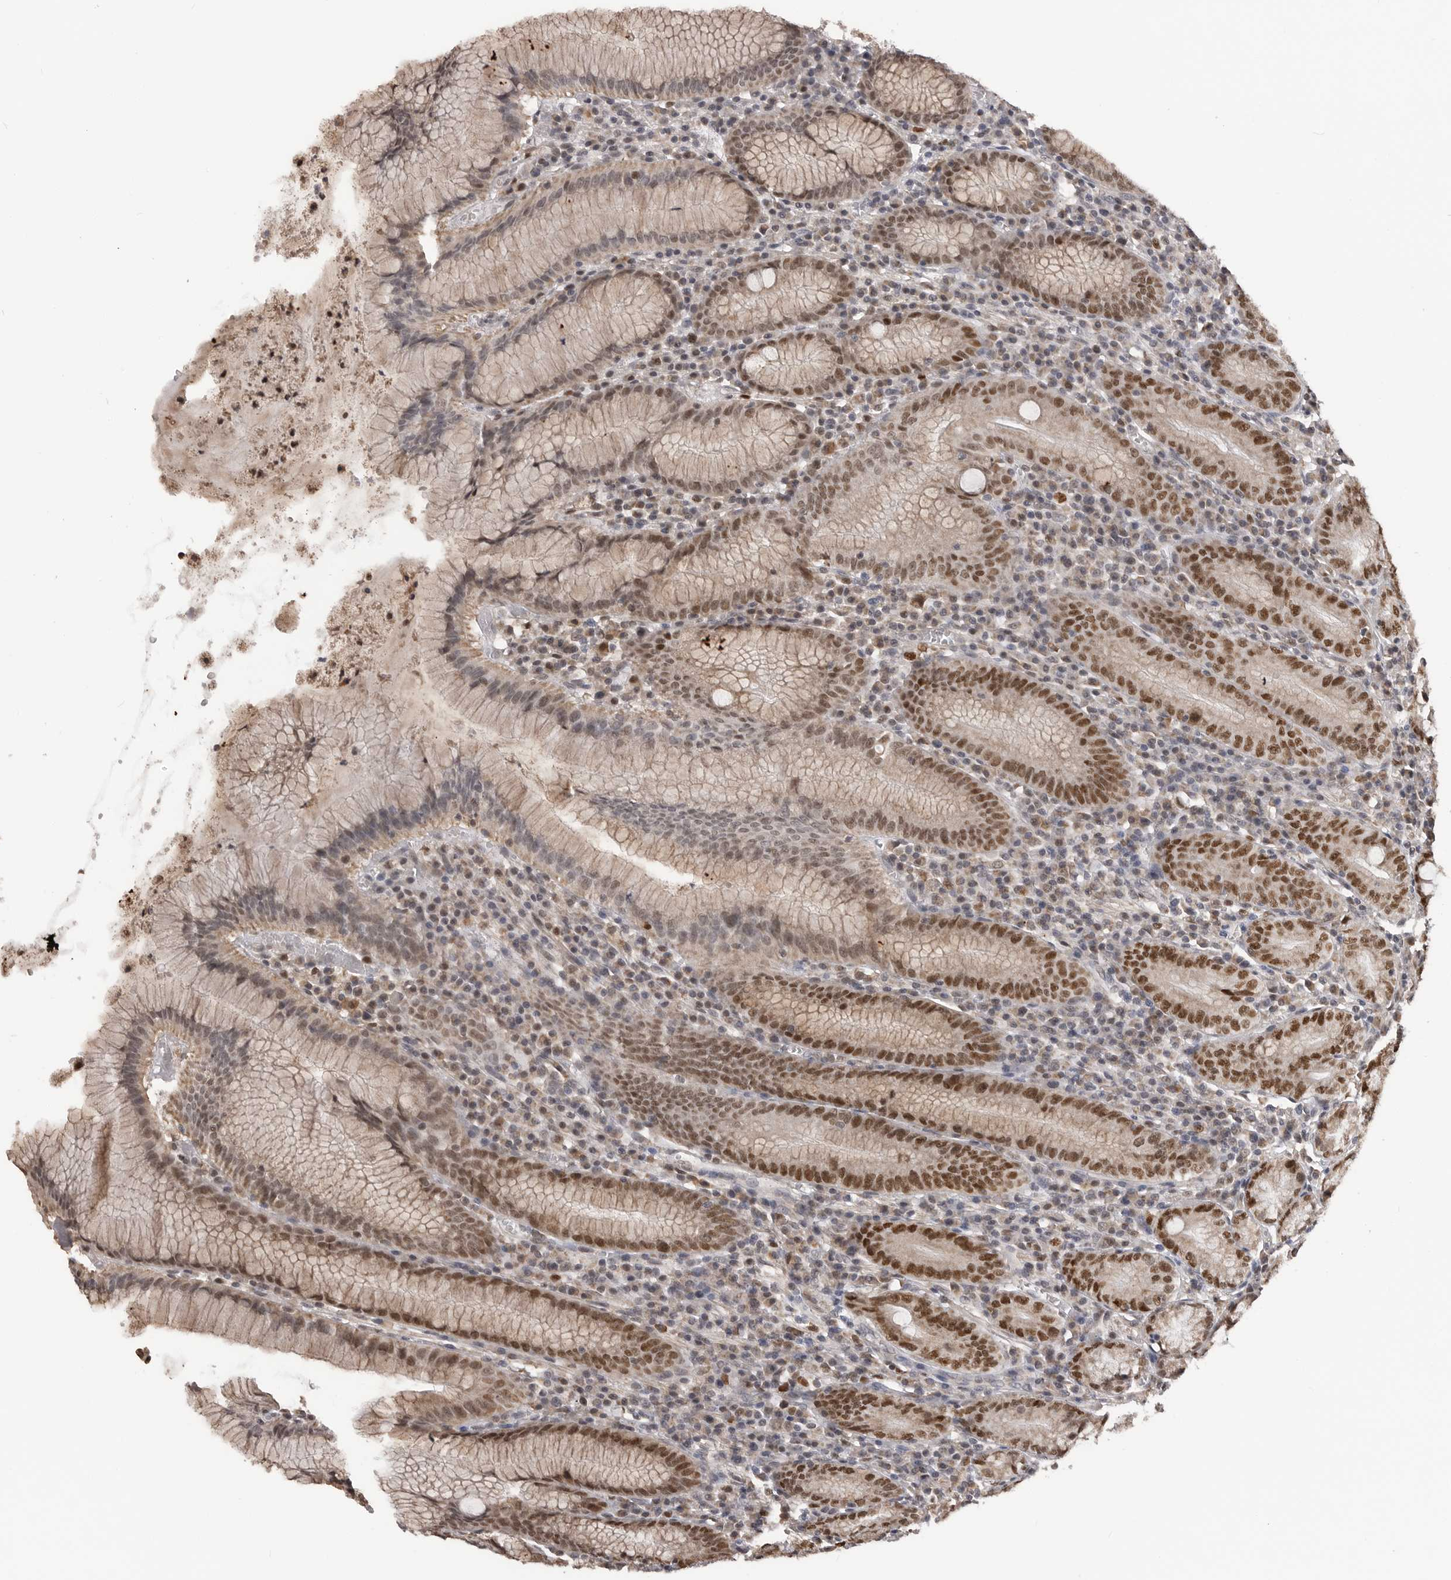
{"staining": {"intensity": "strong", "quantity": ">75%", "location": "cytoplasmic/membranous,nuclear"}, "tissue": "stomach", "cell_type": "Glandular cells", "image_type": "normal", "snomed": [{"axis": "morphology", "description": "Normal tissue, NOS"}, {"axis": "topography", "description": "Stomach"}], "caption": "Strong cytoplasmic/membranous,nuclear expression is seen in approximately >75% of glandular cells in unremarkable stomach. (DAB IHC, brown staining for protein, blue staining for nuclei).", "gene": "SMARCC1", "patient": {"sex": "male", "age": 55}}